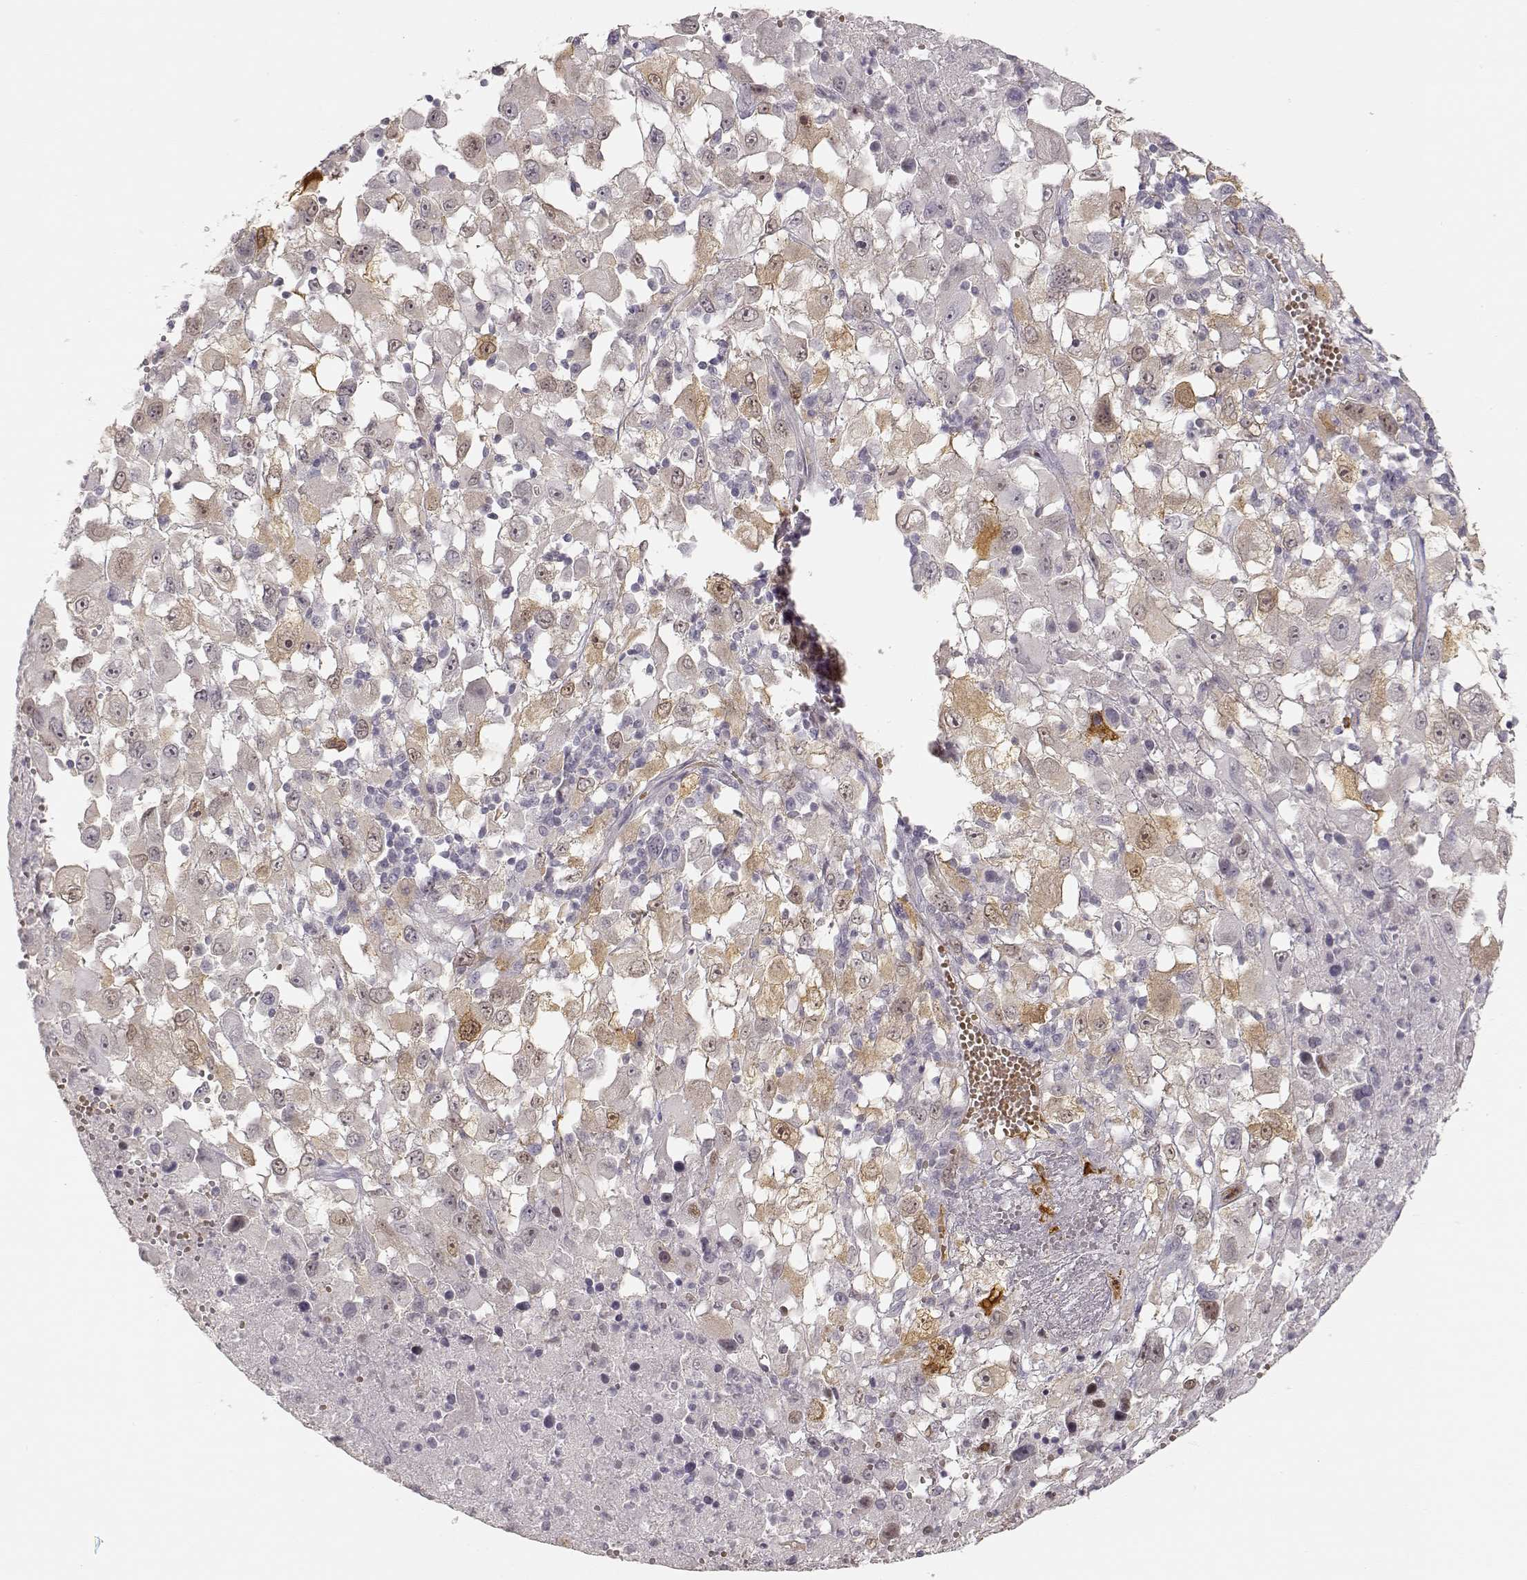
{"staining": {"intensity": "weak", "quantity": "25%-75%", "location": "cytoplasmic/membranous"}, "tissue": "melanoma", "cell_type": "Tumor cells", "image_type": "cancer", "snomed": [{"axis": "morphology", "description": "Malignant melanoma, Metastatic site"}, {"axis": "topography", "description": "Soft tissue"}], "caption": "This micrograph displays immunohistochemistry (IHC) staining of human malignant melanoma (metastatic site), with low weak cytoplasmic/membranous staining in approximately 25%-75% of tumor cells.", "gene": "LAMC2", "patient": {"sex": "male", "age": 50}}